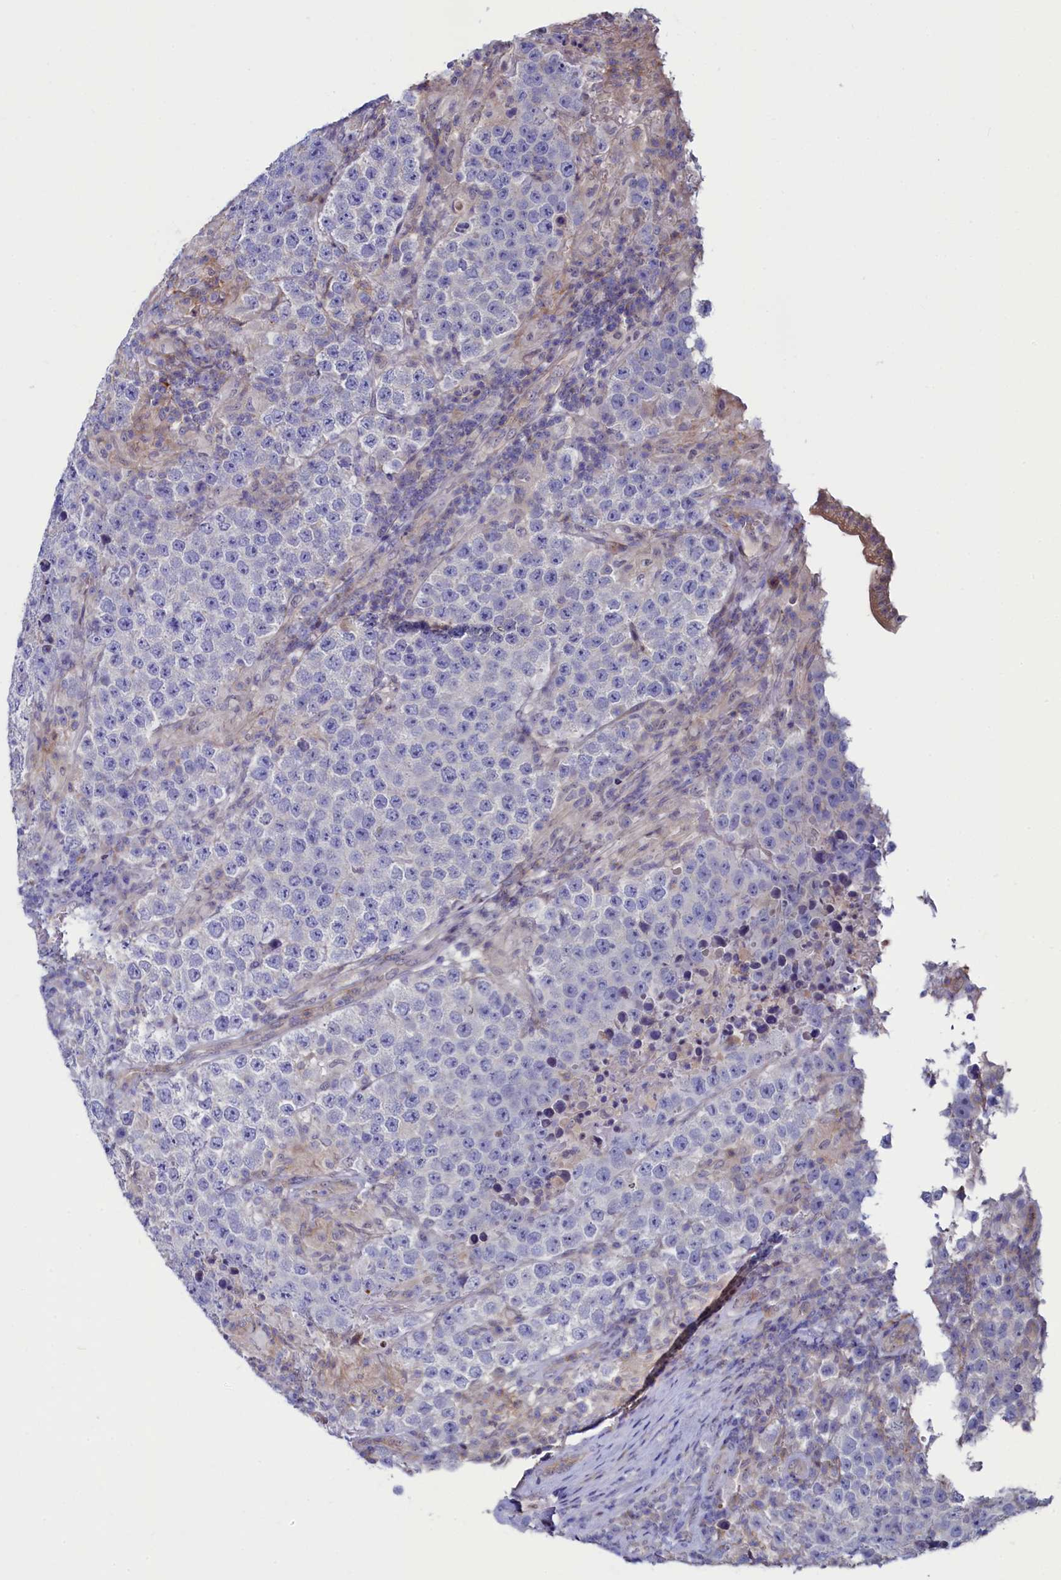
{"staining": {"intensity": "negative", "quantity": "none", "location": "none"}, "tissue": "testis cancer", "cell_type": "Tumor cells", "image_type": "cancer", "snomed": [{"axis": "morphology", "description": "Normal tissue, NOS"}, {"axis": "morphology", "description": "Urothelial carcinoma, High grade"}, {"axis": "morphology", "description": "Seminoma, NOS"}, {"axis": "morphology", "description": "Carcinoma, Embryonal, NOS"}, {"axis": "topography", "description": "Urinary bladder"}, {"axis": "topography", "description": "Testis"}], "caption": "High power microscopy image of an IHC micrograph of embryonal carcinoma (testis), revealing no significant expression in tumor cells.", "gene": "ASTE1", "patient": {"sex": "male", "age": 41}}